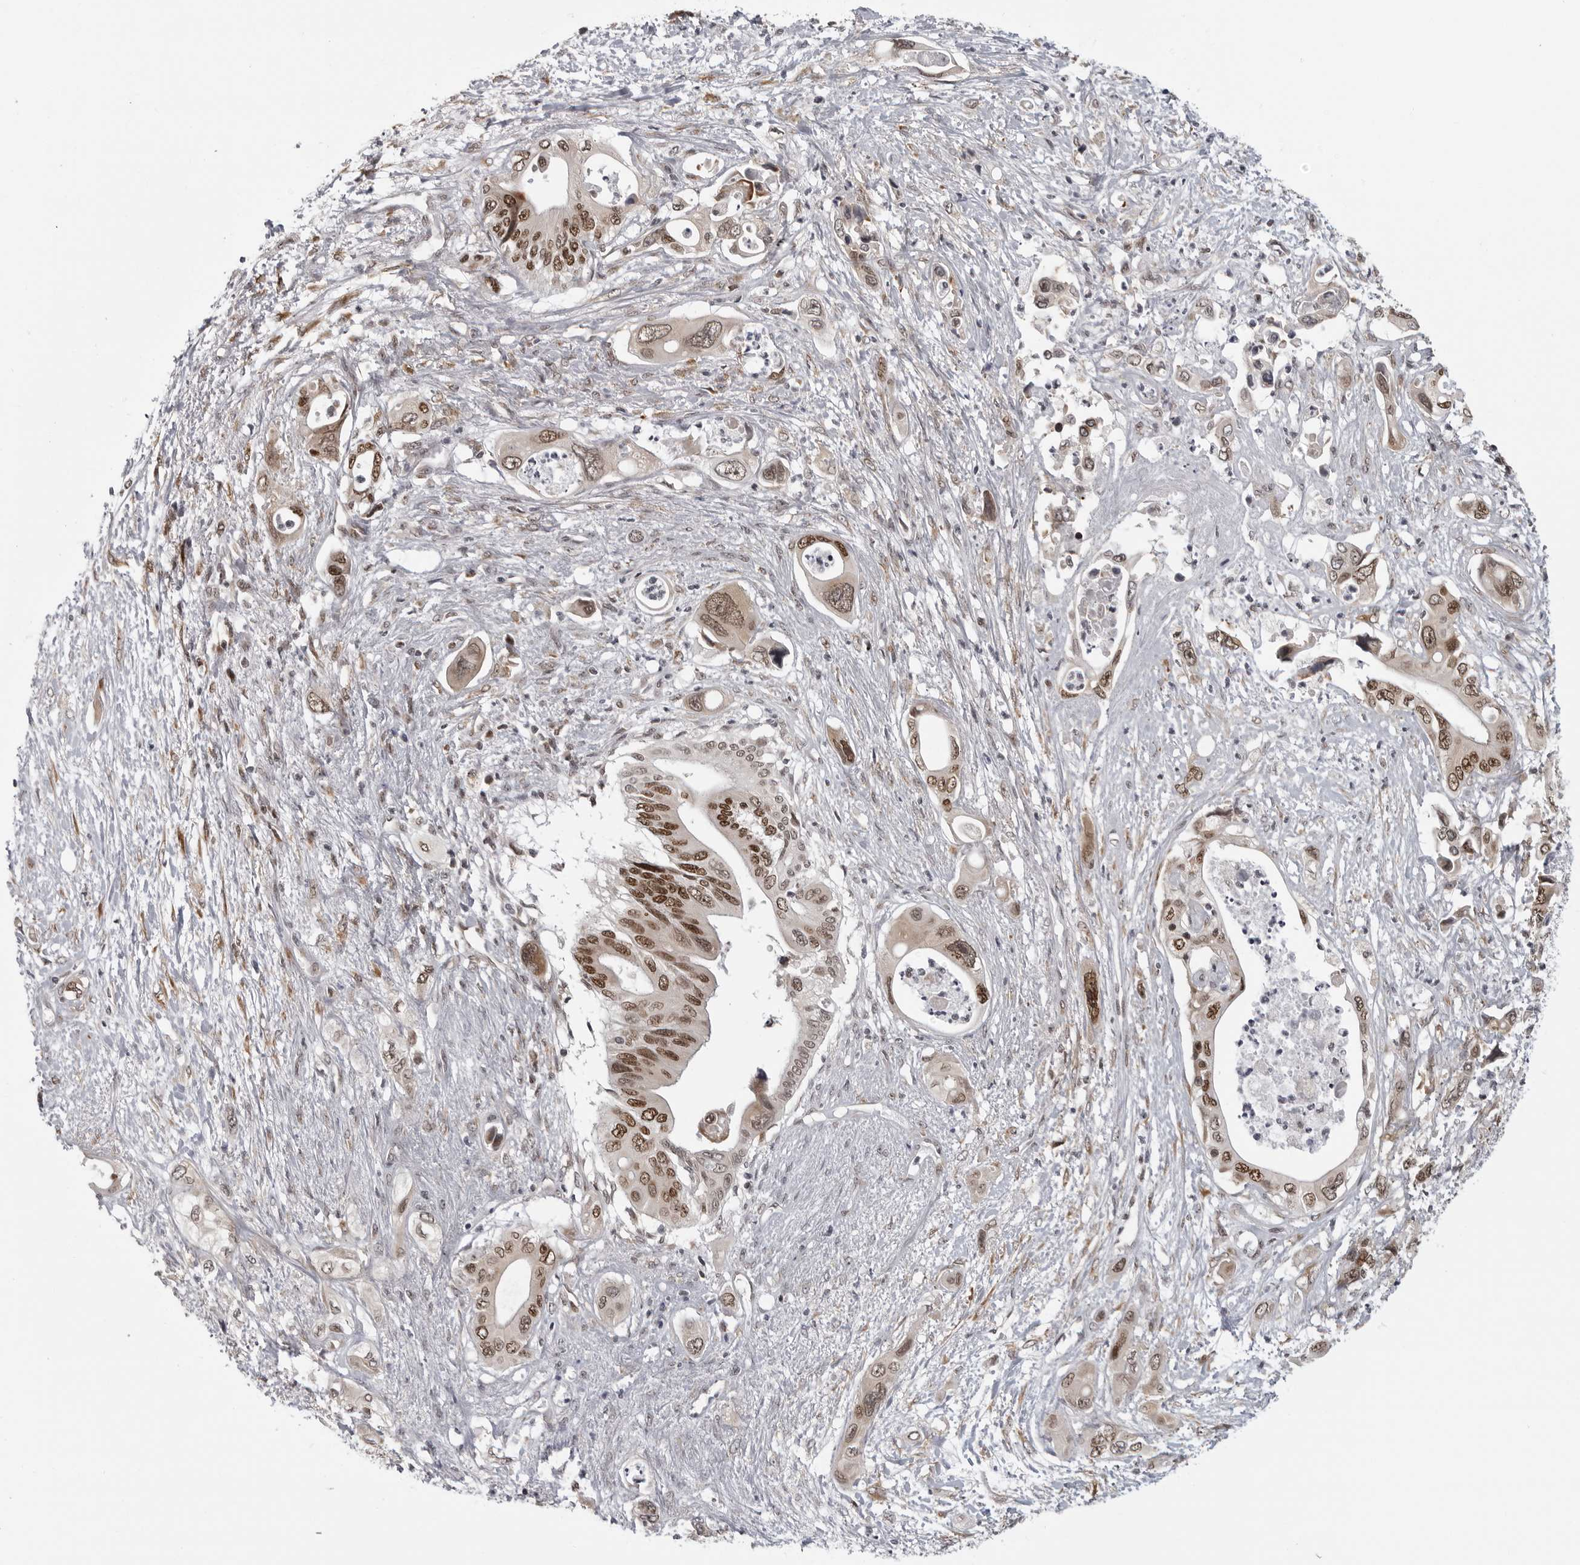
{"staining": {"intensity": "moderate", "quantity": ">75%", "location": "nuclear"}, "tissue": "pancreatic cancer", "cell_type": "Tumor cells", "image_type": "cancer", "snomed": [{"axis": "morphology", "description": "Adenocarcinoma, NOS"}, {"axis": "topography", "description": "Pancreas"}], "caption": "A brown stain shows moderate nuclear expression of a protein in pancreatic cancer (adenocarcinoma) tumor cells. (DAB IHC, brown staining for protein, blue staining for nuclei).", "gene": "PRDM10", "patient": {"sex": "male", "age": 66}}